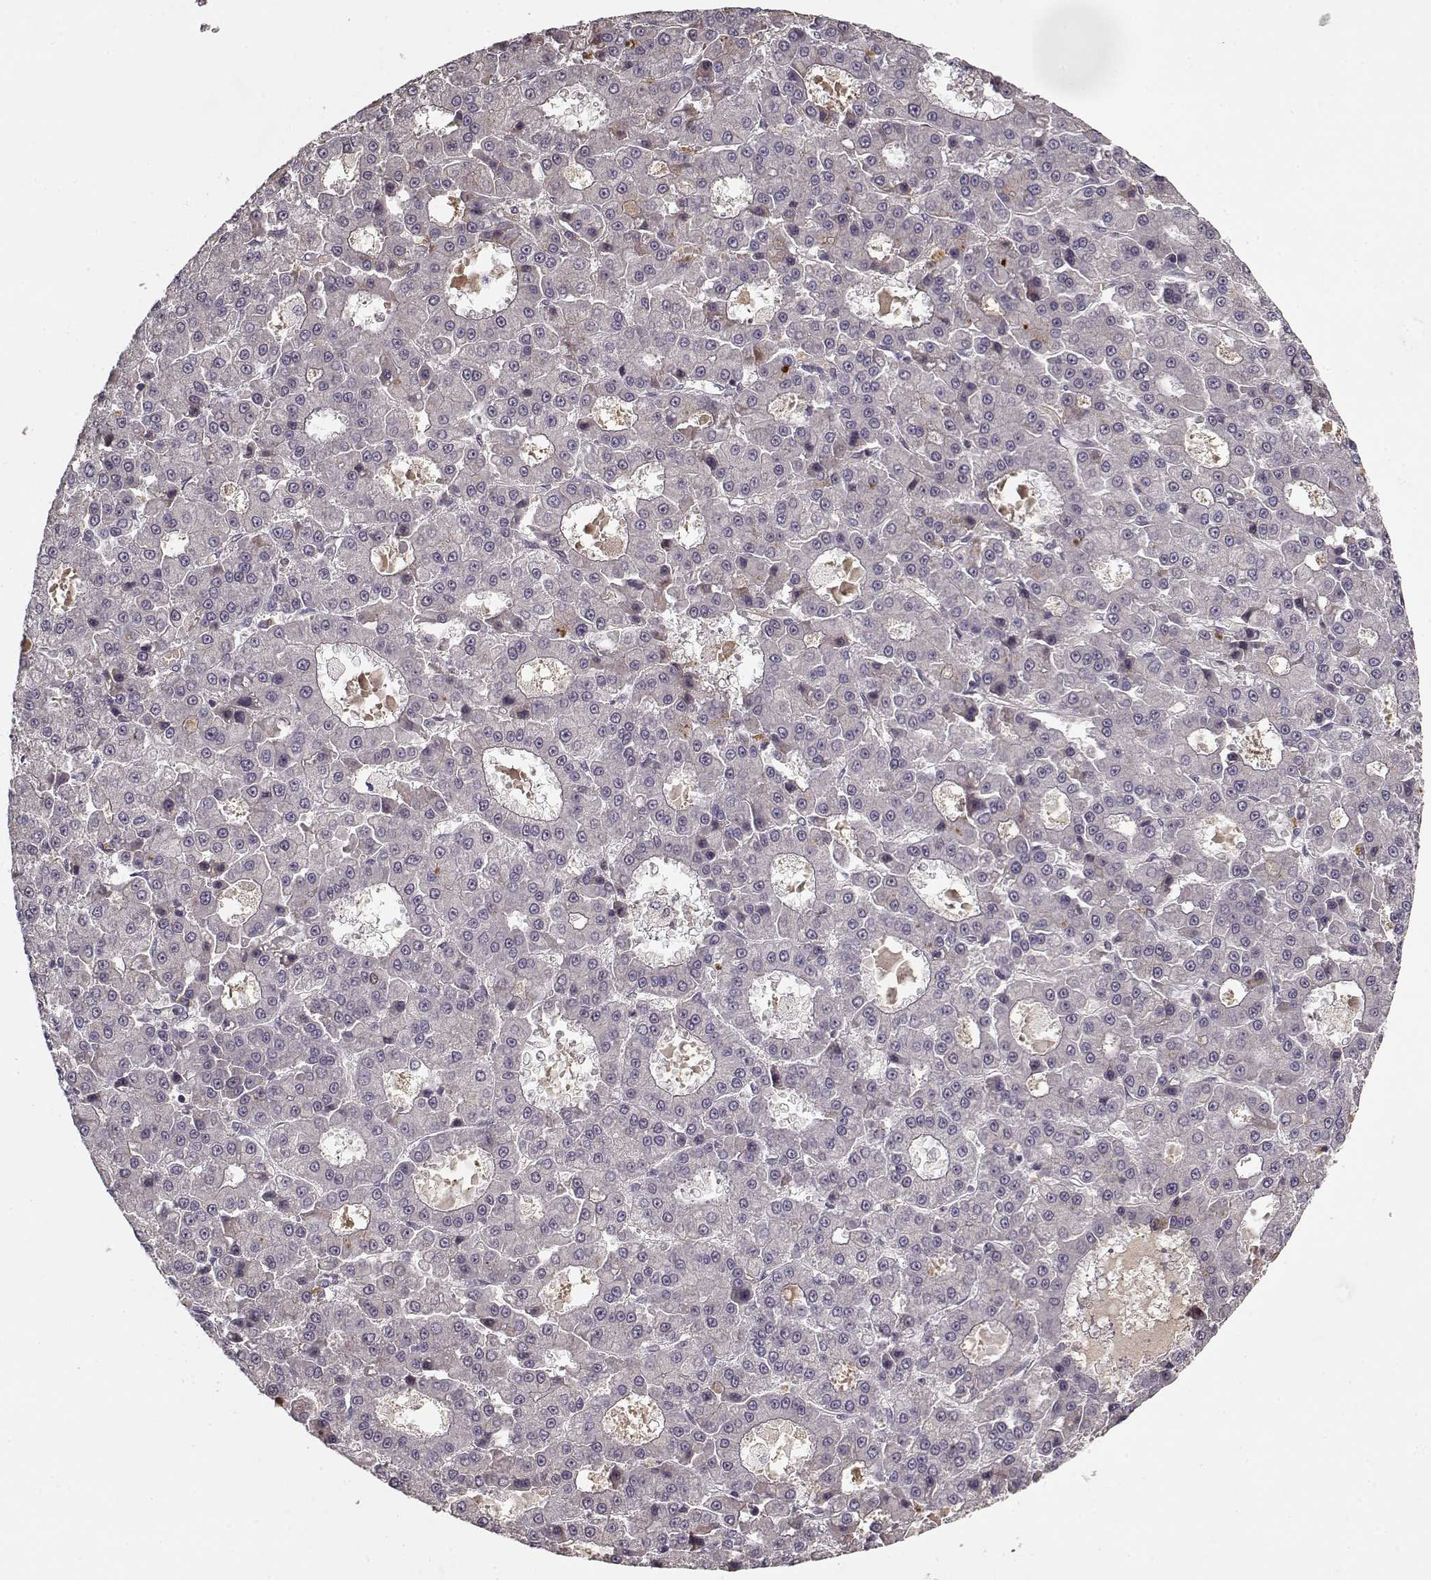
{"staining": {"intensity": "negative", "quantity": "none", "location": "none"}, "tissue": "liver cancer", "cell_type": "Tumor cells", "image_type": "cancer", "snomed": [{"axis": "morphology", "description": "Carcinoma, Hepatocellular, NOS"}, {"axis": "topography", "description": "Liver"}], "caption": "Immunohistochemistry of liver cancer (hepatocellular carcinoma) shows no staining in tumor cells. (DAB IHC visualized using brightfield microscopy, high magnification).", "gene": "LUM", "patient": {"sex": "male", "age": 70}}